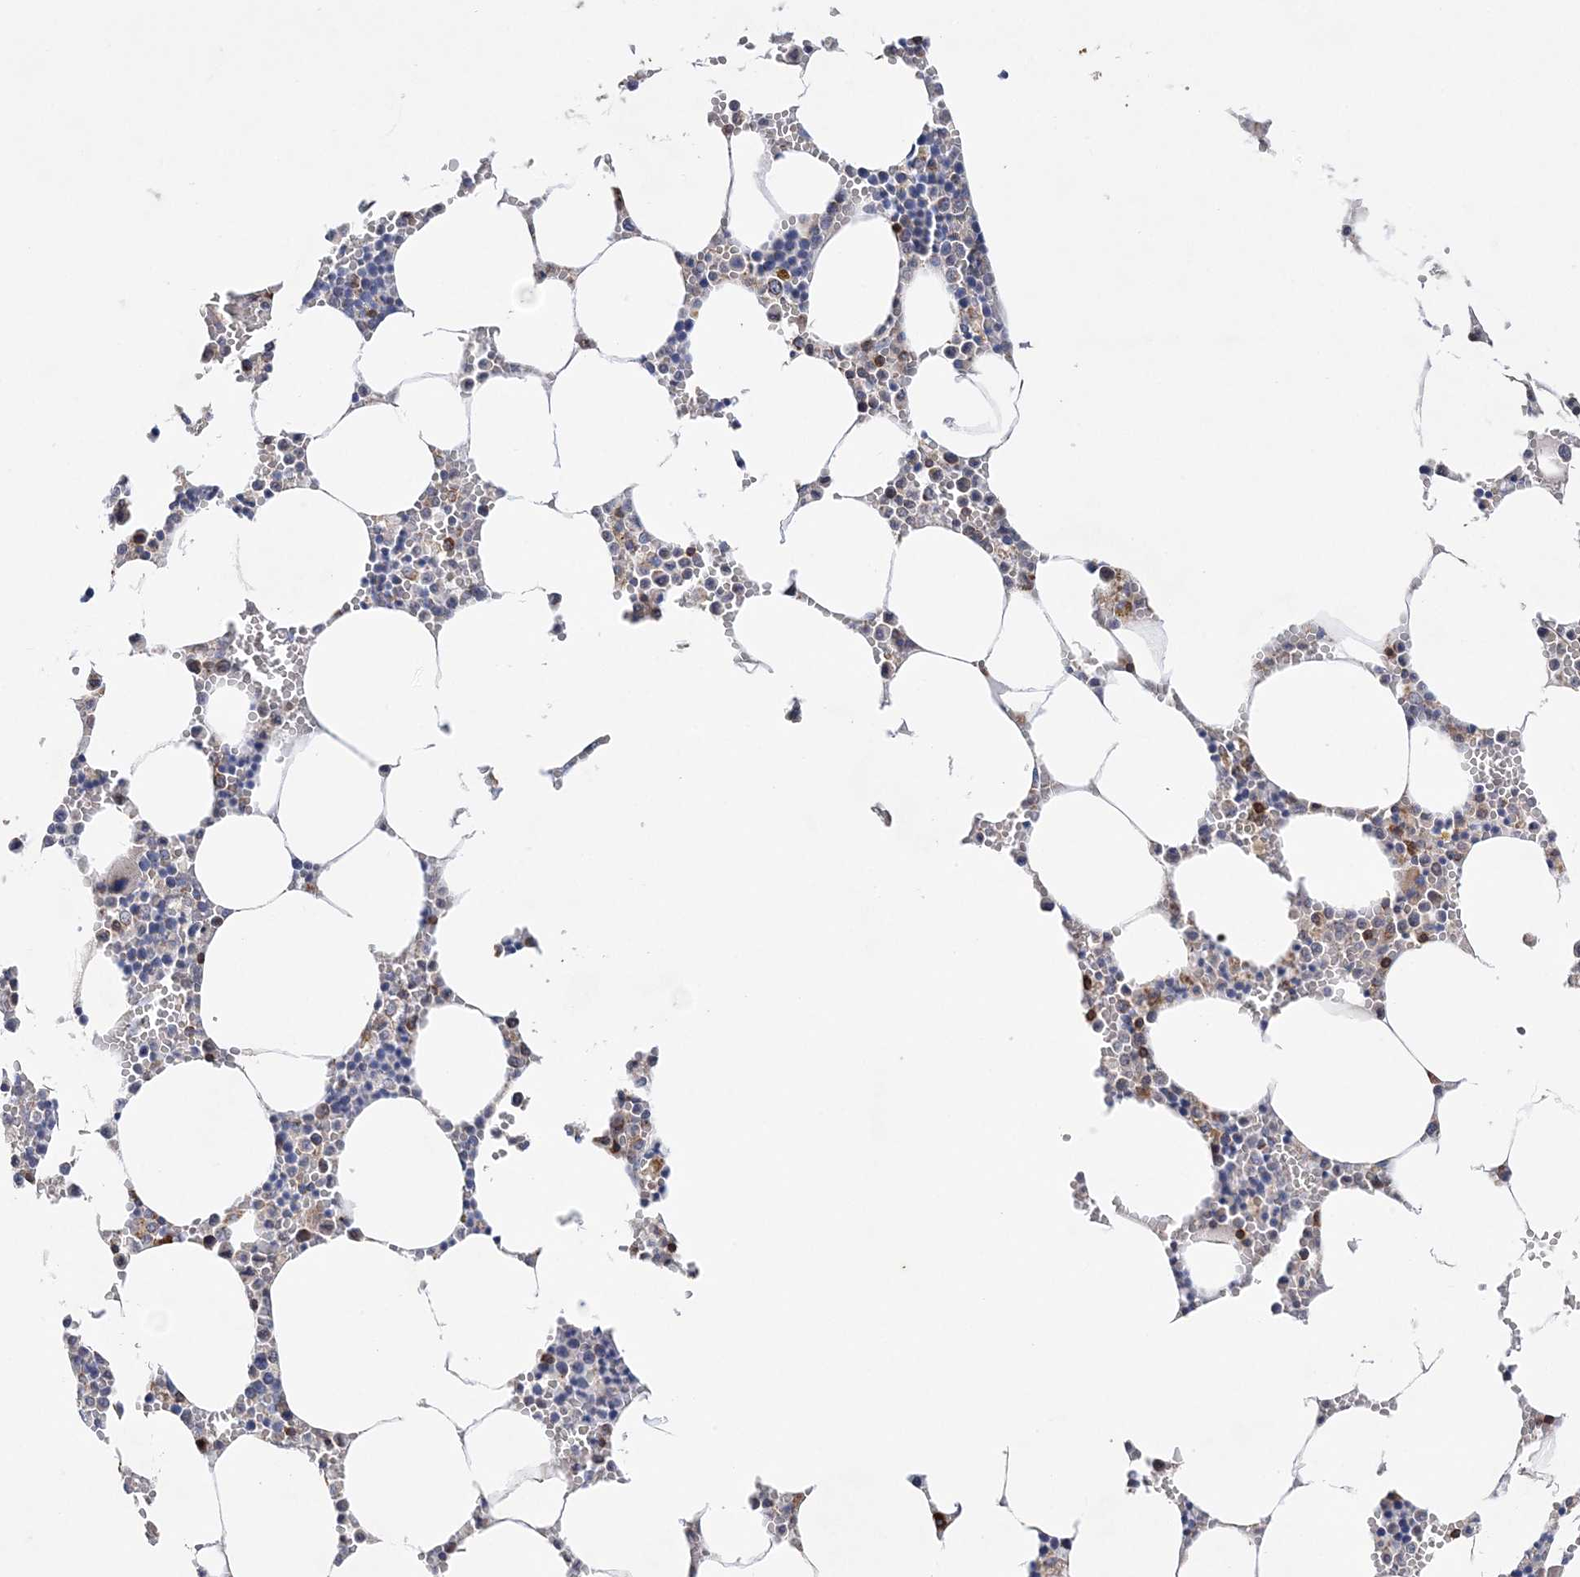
{"staining": {"intensity": "strong", "quantity": "<25%", "location": "cytoplasmic/membranous"}, "tissue": "bone marrow", "cell_type": "Hematopoietic cells", "image_type": "normal", "snomed": [{"axis": "morphology", "description": "Normal tissue, NOS"}, {"axis": "topography", "description": "Bone marrow"}], "caption": "IHC (DAB) staining of benign human bone marrow reveals strong cytoplasmic/membranous protein expression in approximately <25% of hematopoietic cells.", "gene": "TTC32", "patient": {"sex": "male", "age": 70}}